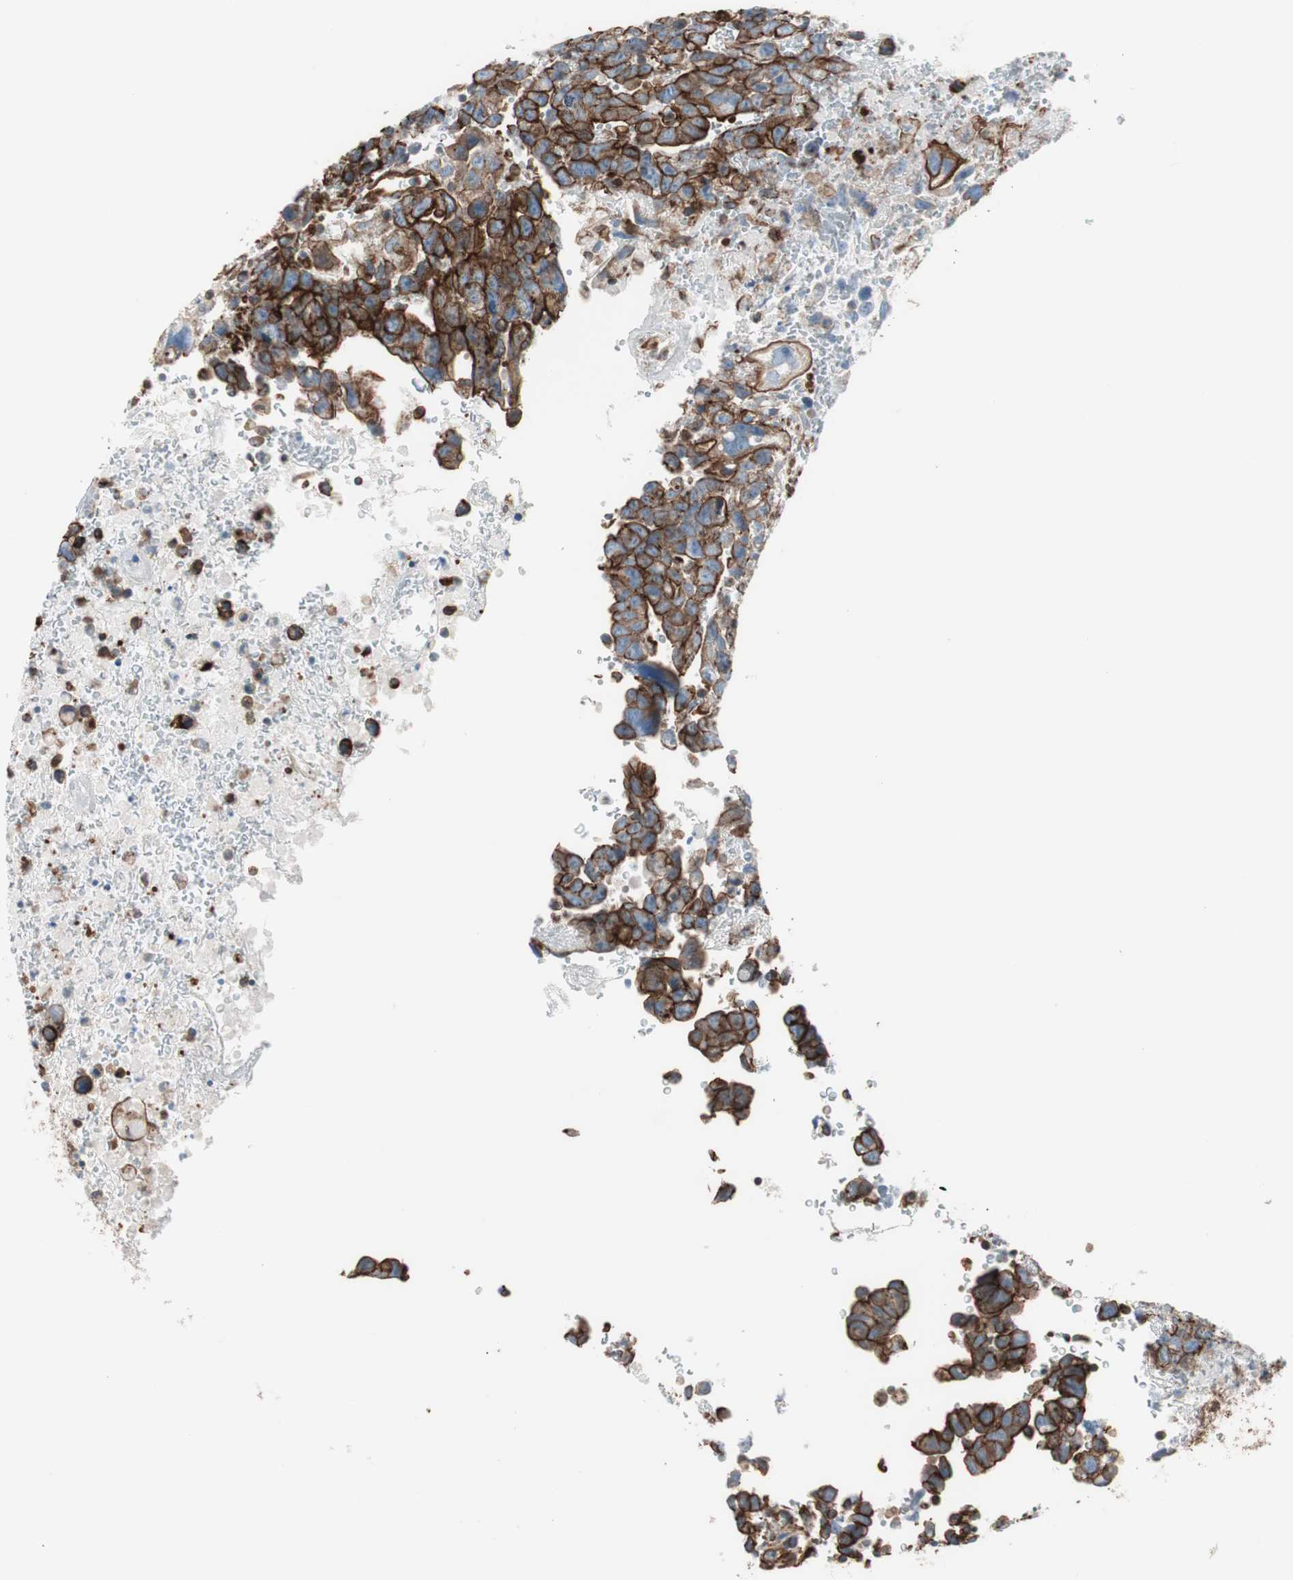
{"staining": {"intensity": "strong", "quantity": ">75%", "location": "cytoplasmic/membranous"}, "tissue": "testis cancer", "cell_type": "Tumor cells", "image_type": "cancer", "snomed": [{"axis": "morphology", "description": "Carcinoma, Embryonal, NOS"}, {"axis": "topography", "description": "Testis"}], "caption": "There is high levels of strong cytoplasmic/membranous staining in tumor cells of testis embryonal carcinoma, as demonstrated by immunohistochemical staining (brown color).", "gene": "TCTA", "patient": {"sex": "male", "age": 28}}